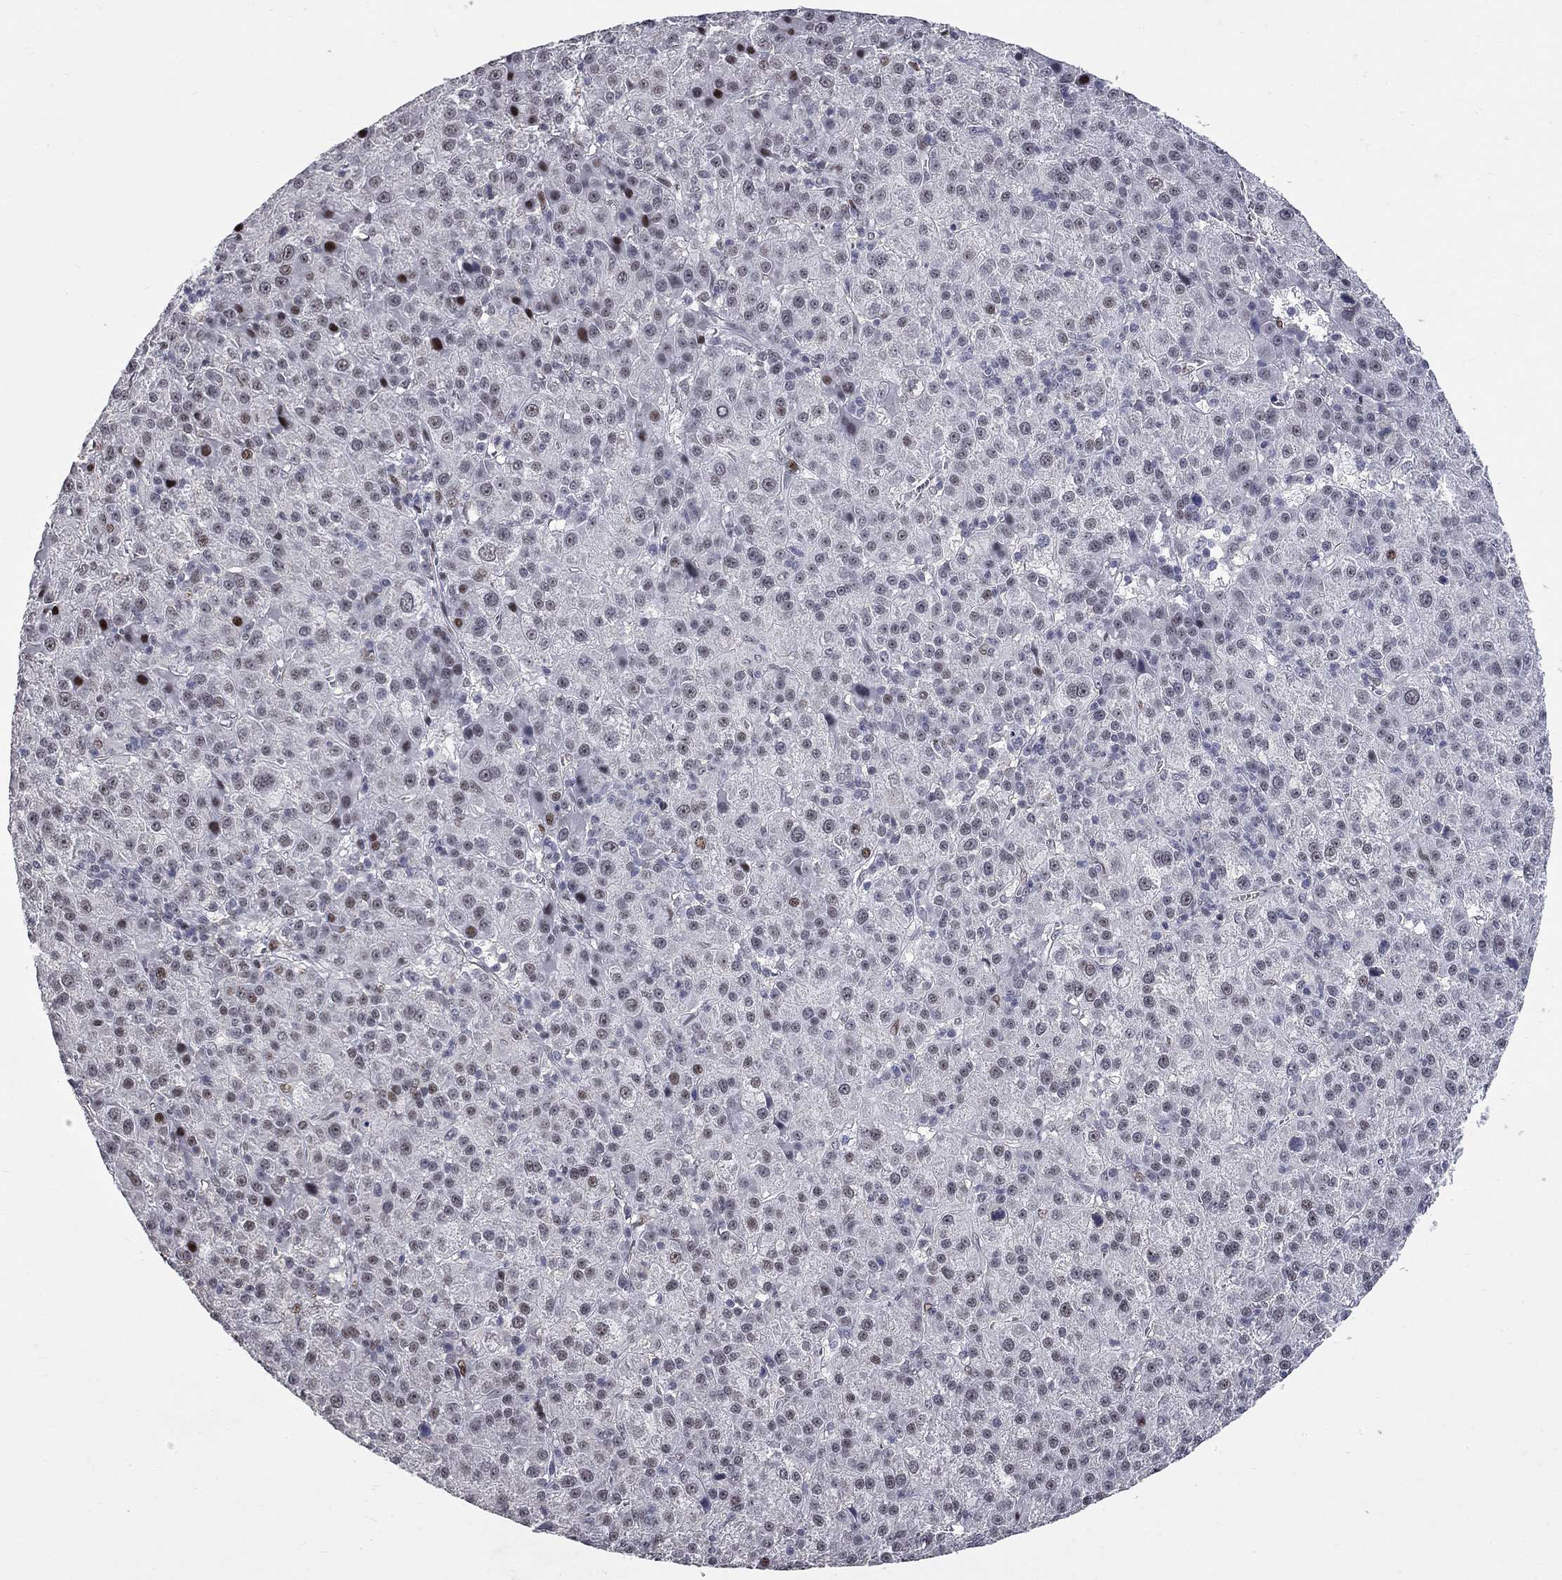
{"staining": {"intensity": "strong", "quantity": "<25%", "location": "nuclear"}, "tissue": "liver cancer", "cell_type": "Tumor cells", "image_type": "cancer", "snomed": [{"axis": "morphology", "description": "Carcinoma, Hepatocellular, NOS"}, {"axis": "topography", "description": "Liver"}], "caption": "A medium amount of strong nuclear expression is appreciated in about <25% of tumor cells in liver cancer tissue.", "gene": "ZNF154", "patient": {"sex": "female", "age": 60}}